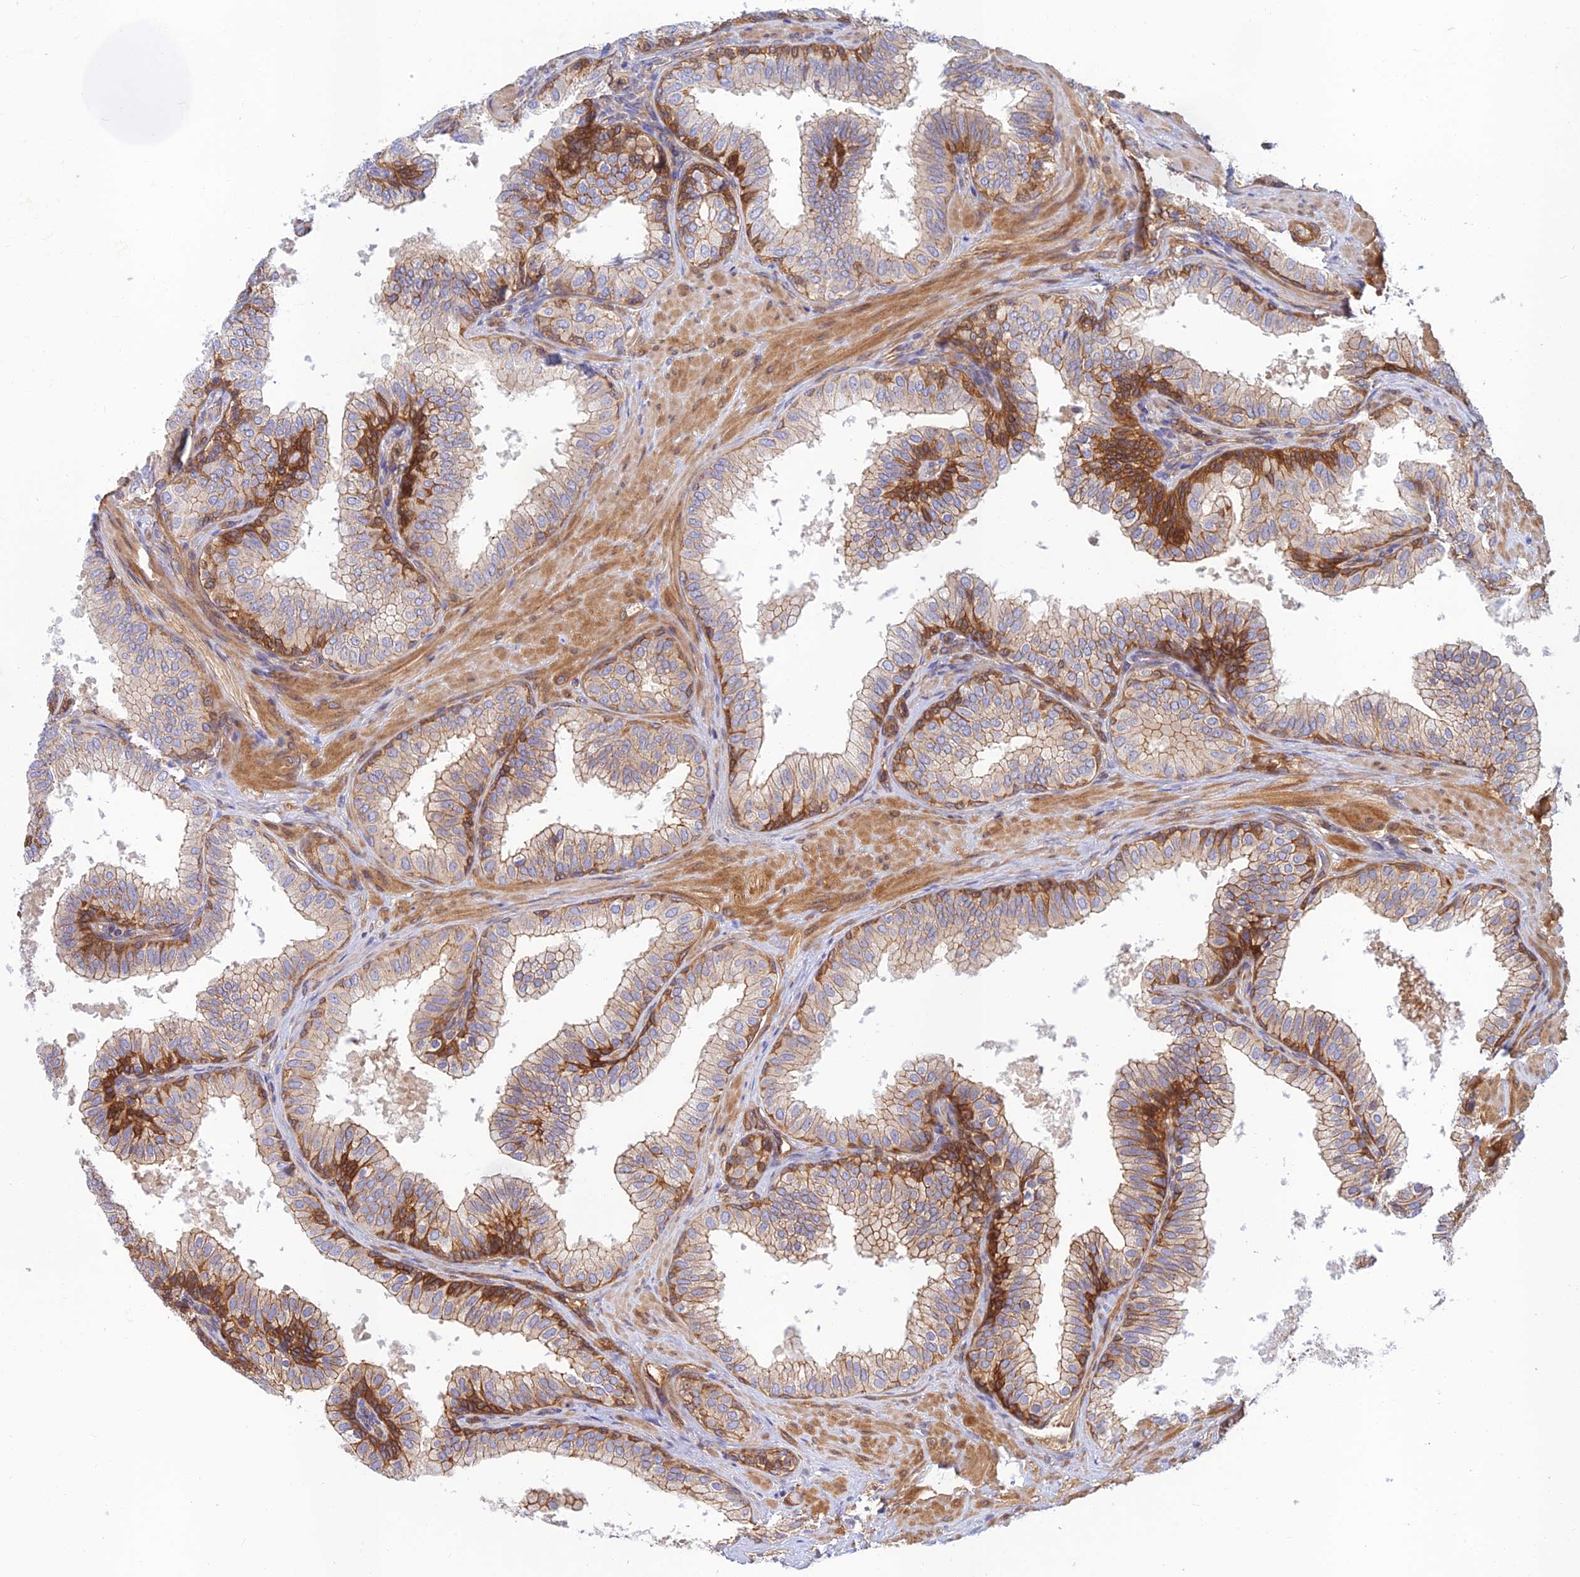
{"staining": {"intensity": "moderate", "quantity": "<25%", "location": "cytoplasmic/membranous"}, "tissue": "prostate", "cell_type": "Glandular cells", "image_type": "normal", "snomed": [{"axis": "morphology", "description": "Normal tissue, NOS"}, {"axis": "topography", "description": "Prostate"}], "caption": "Glandular cells reveal moderate cytoplasmic/membranous expression in about <25% of cells in unremarkable prostate. The protein is shown in brown color, while the nuclei are stained blue.", "gene": "PPP1R12C", "patient": {"sex": "male", "age": 60}}